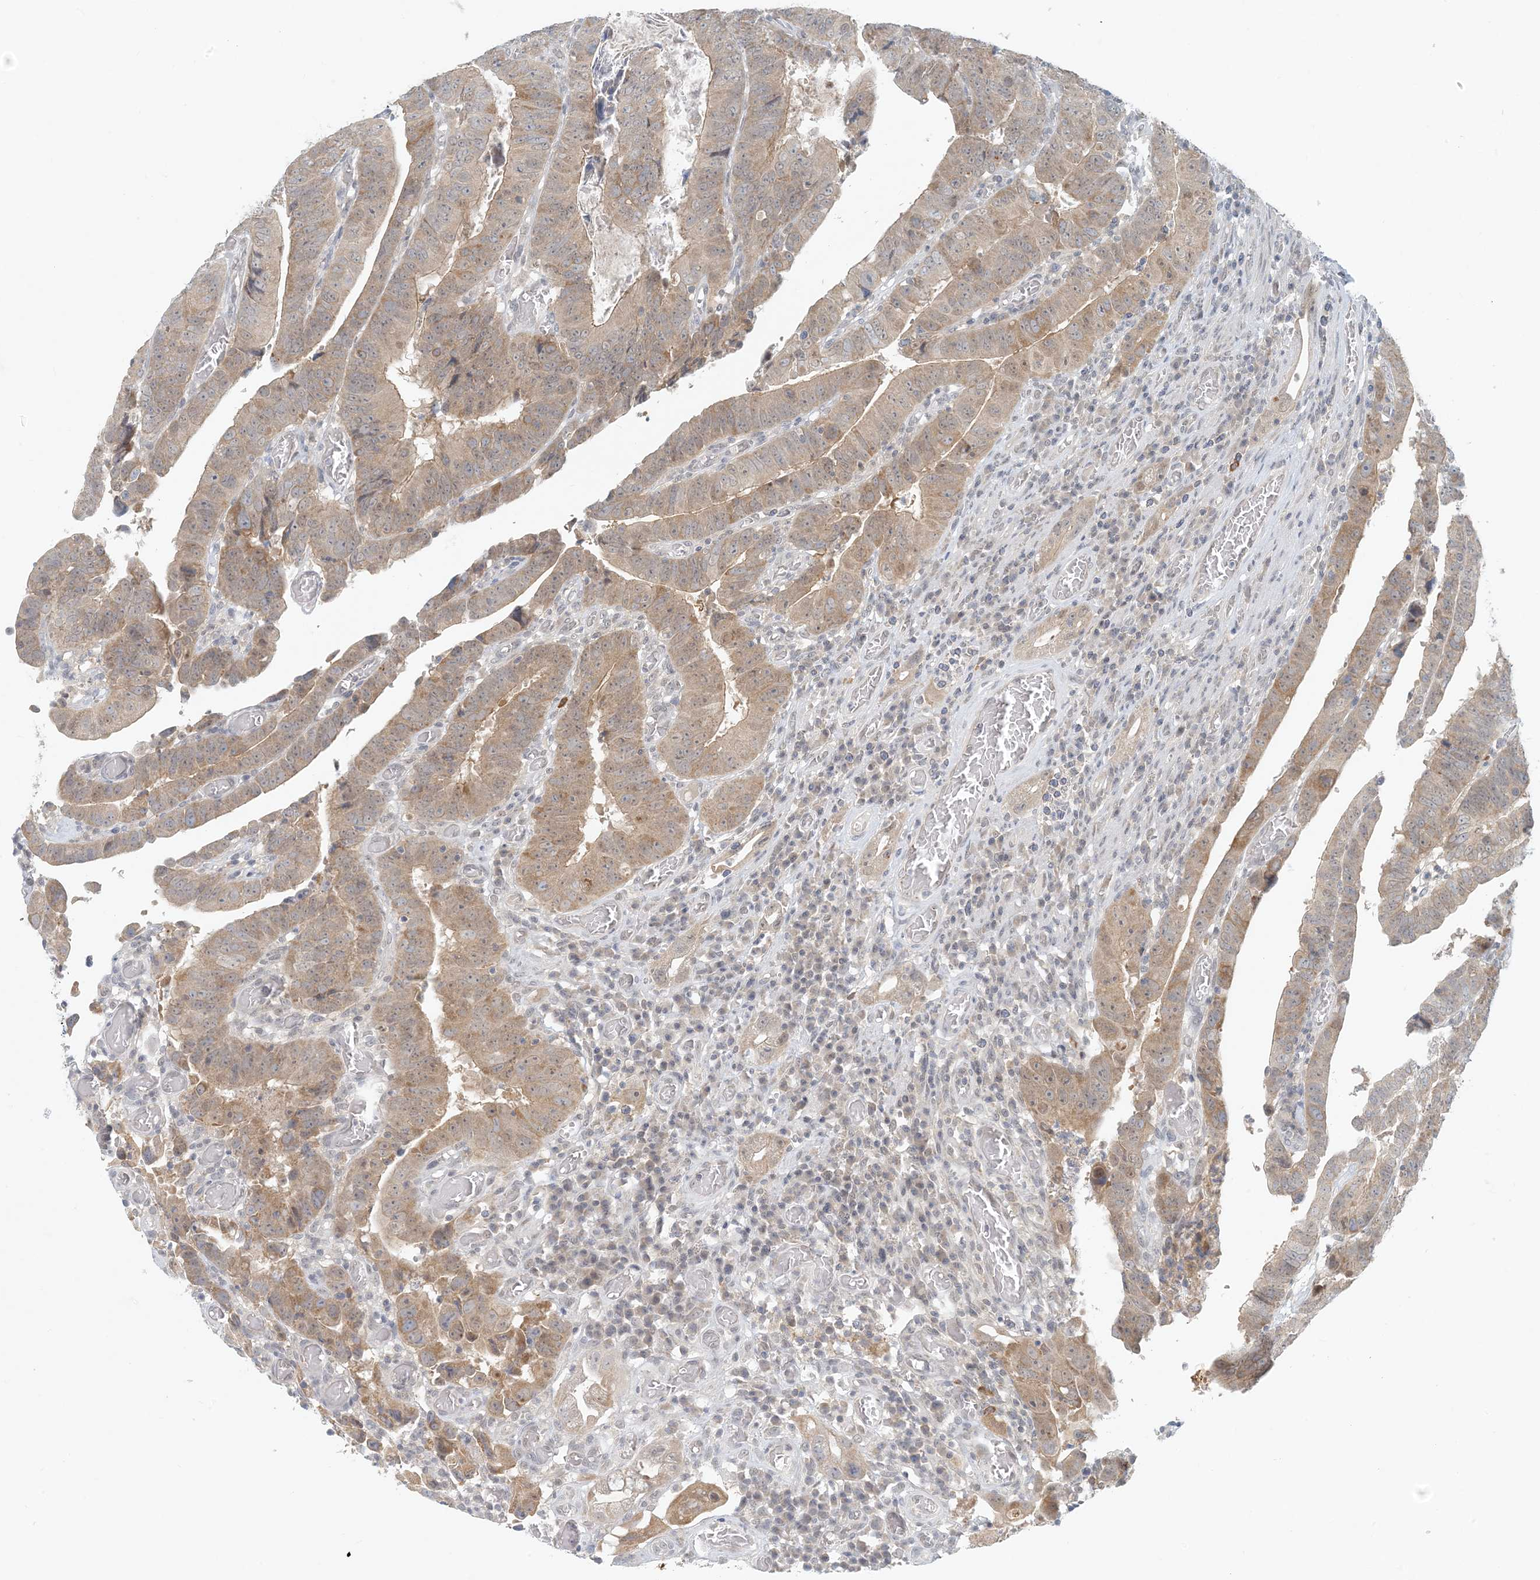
{"staining": {"intensity": "moderate", "quantity": ">75%", "location": "cytoplasmic/membranous"}, "tissue": "colorectal cancer", "cell_type": "Tumor cells", "image_type": "cancer", "snomed": [{"axis": "morphology", "description": "Normal tissue, NOS"}, {"axis": "morphology", "description": "Adenocarcinoma, NOS"}, {"axis": "topography", "description": "Rectum"}], "caption": "An immunohistochemistry (IHC) image of tumor tissue is shown. Protein staining in brown shows moderate cytoplasmic/membranous positivity in colorectal adenocarcinoma within tumor cells.", "gene": "OBI1", "patient": {"sex": "female", "age": 65}}